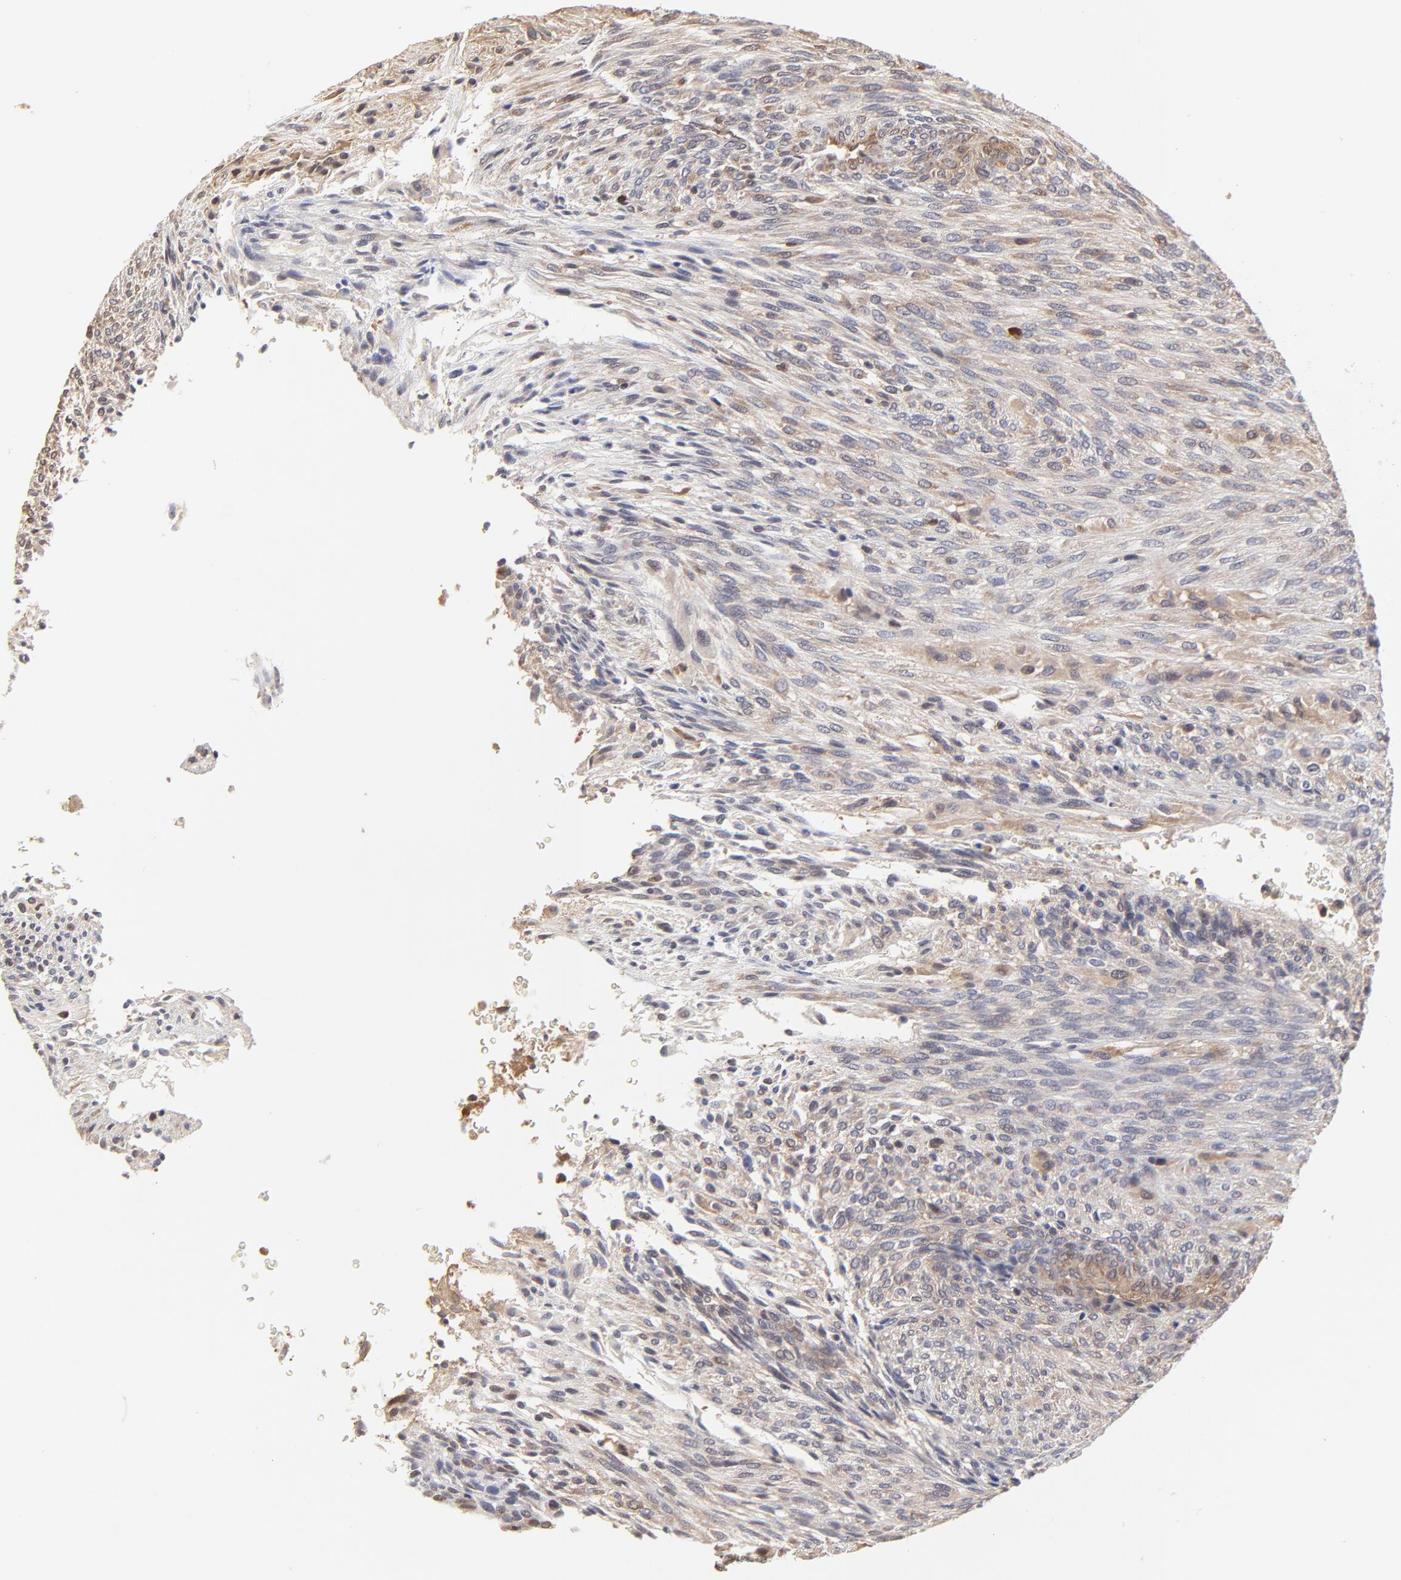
{"staining": {"intensity": "negative", "quantity": "none", "location": "none"}, "tissue": "glioma", "cell_type": "Tumor cells", "image_type": "cancer", "snomed": [{"axis": "morphology", "description": "Glioma, malignant, High grade"}, {"axis": "topography", "description": "Cerebral cortex"}], "caption": "This is a photomicrograph of immunohistochemistry staining of malignant glioma (high-grade), which shows no expression in tumor cells.", "gene": "CASP3", "patient": {"sex": "female", "age": 55}}